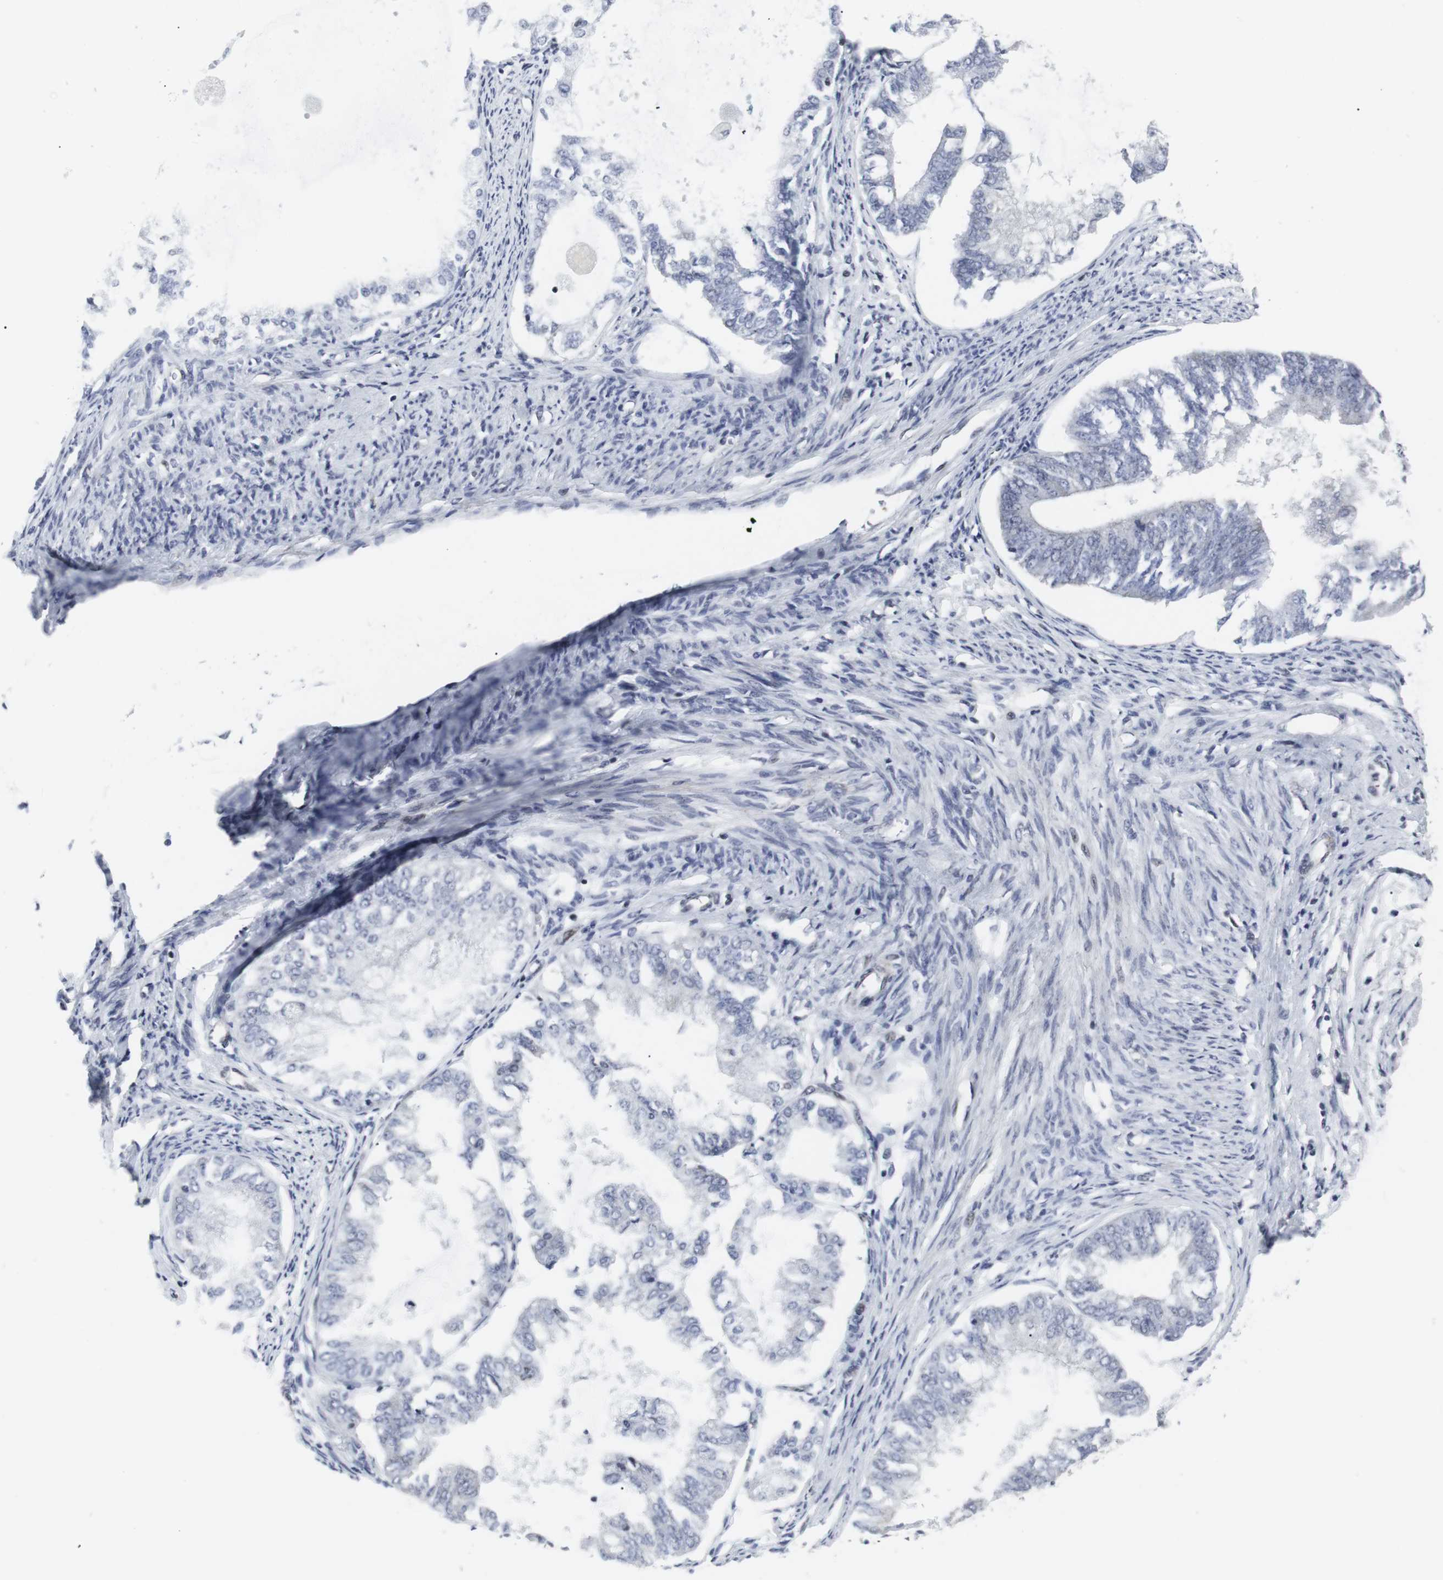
{"staining": {"intensity": "negative", "quantity": "none", "location": "none"}, "tissue": "endometrial cancer", "cell_type": "Tumor cells", "image_type": "cancer", "snomed": [{"axis": "morphology", "description": "Adenocarcinoma, NOS"}, {"axis": "topography", "description": "Endometrium"}], "caption": "Human endometrial cancer (adenocarcinoma) stained for a protein using immunohistochemistry (IHC) shows no staining in tumor cells.", "gene": "MLH1", "patient": {"sex": "female", "age": 86}}